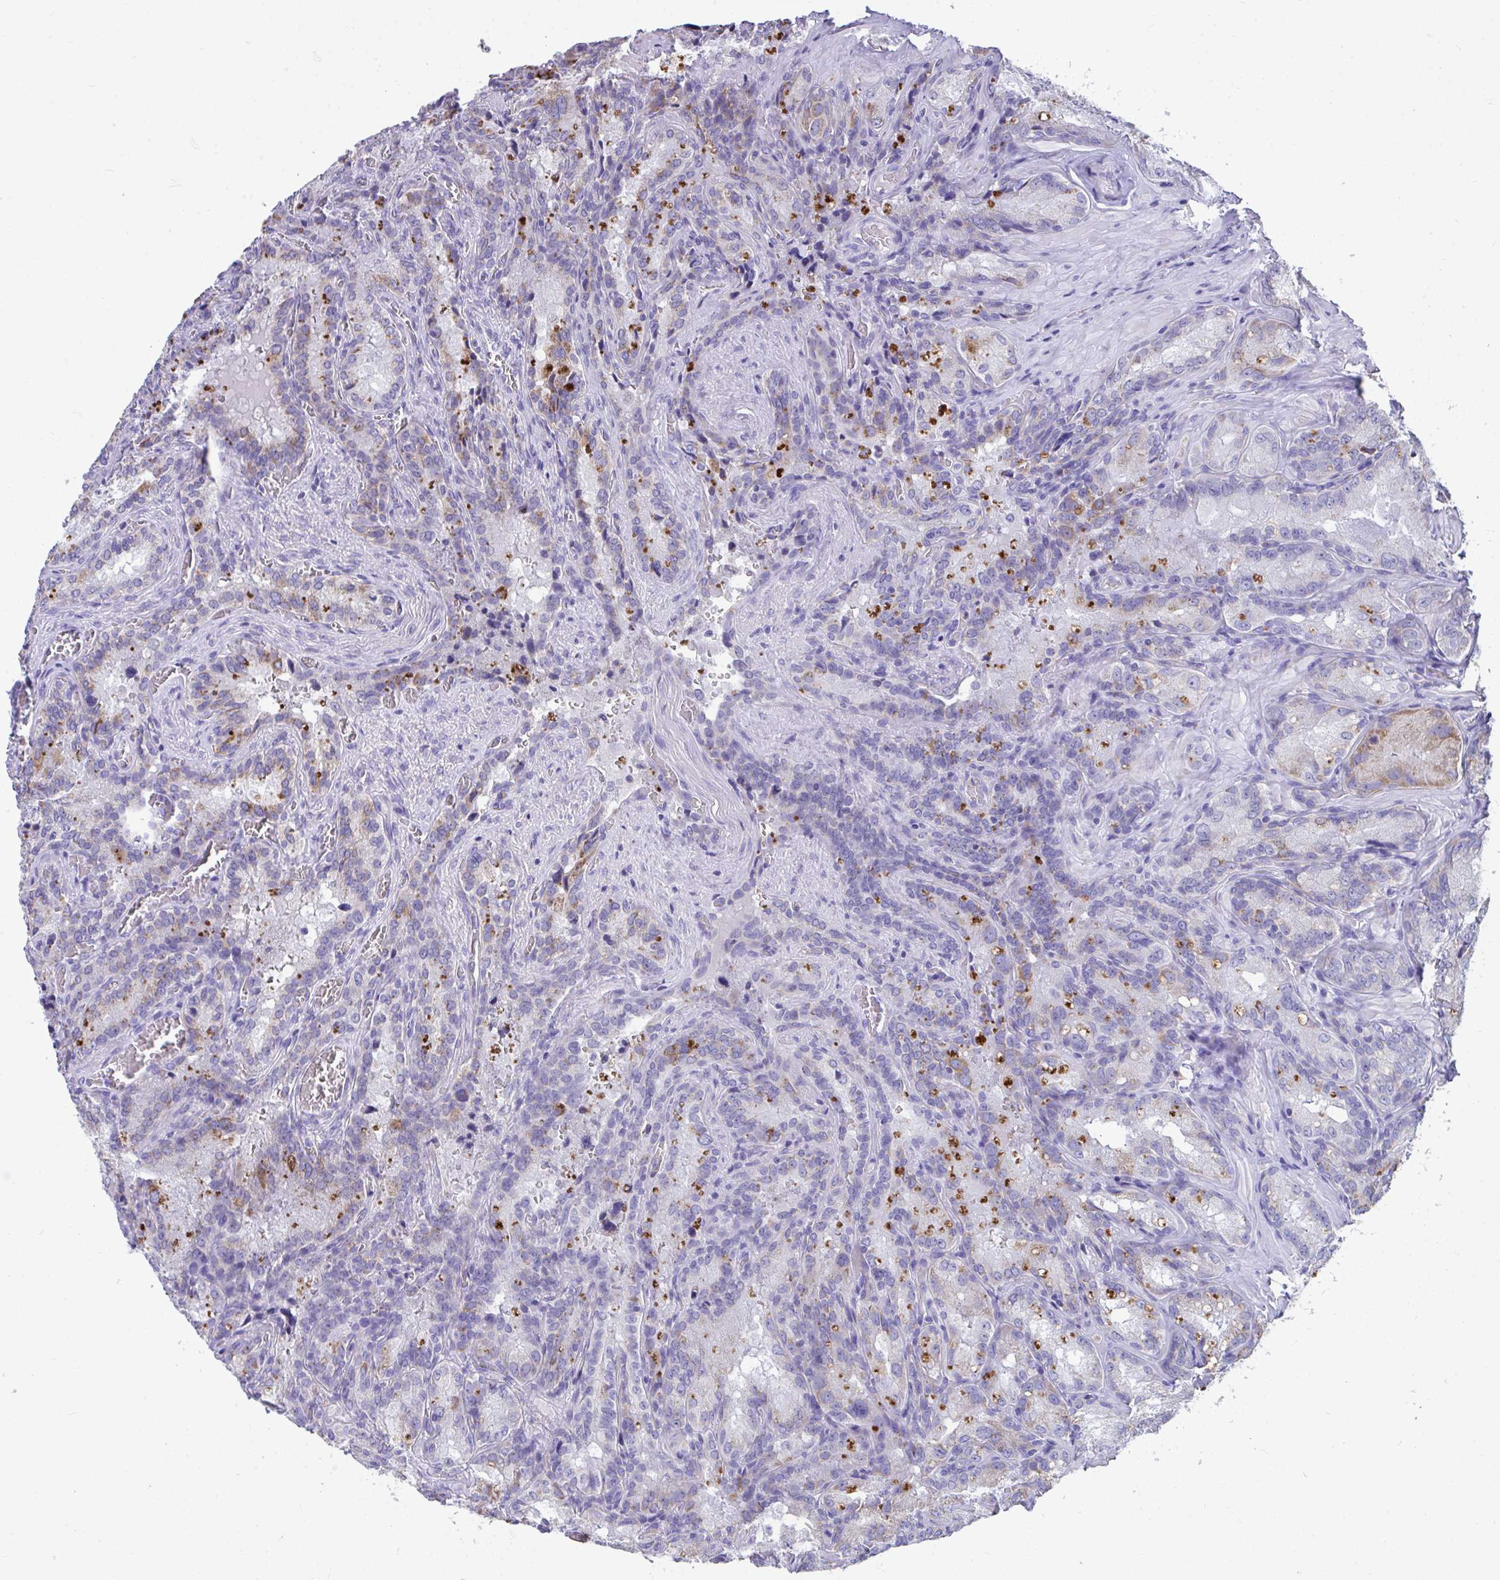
{"staining": {"intensity": "negative", "quantity": "none", "location": "none"}, "tissue": "seminal vesicle", "cell_type": "Glandular cells", "image_type": "normal", "snomed": [{"axis": "morphology", "description": "Normal tissue, NOS"}, {"axis": "topography", "description": "Seminal veicle"}], "caption": "Protein analysis of normal seminal vesicle shows no significant expression in glandular cells. (Brightfield microscopy of DAB immunohistochemistry at high magnification).", "gene": "COA5", "patient": {"sex": "male", "age": 47}}